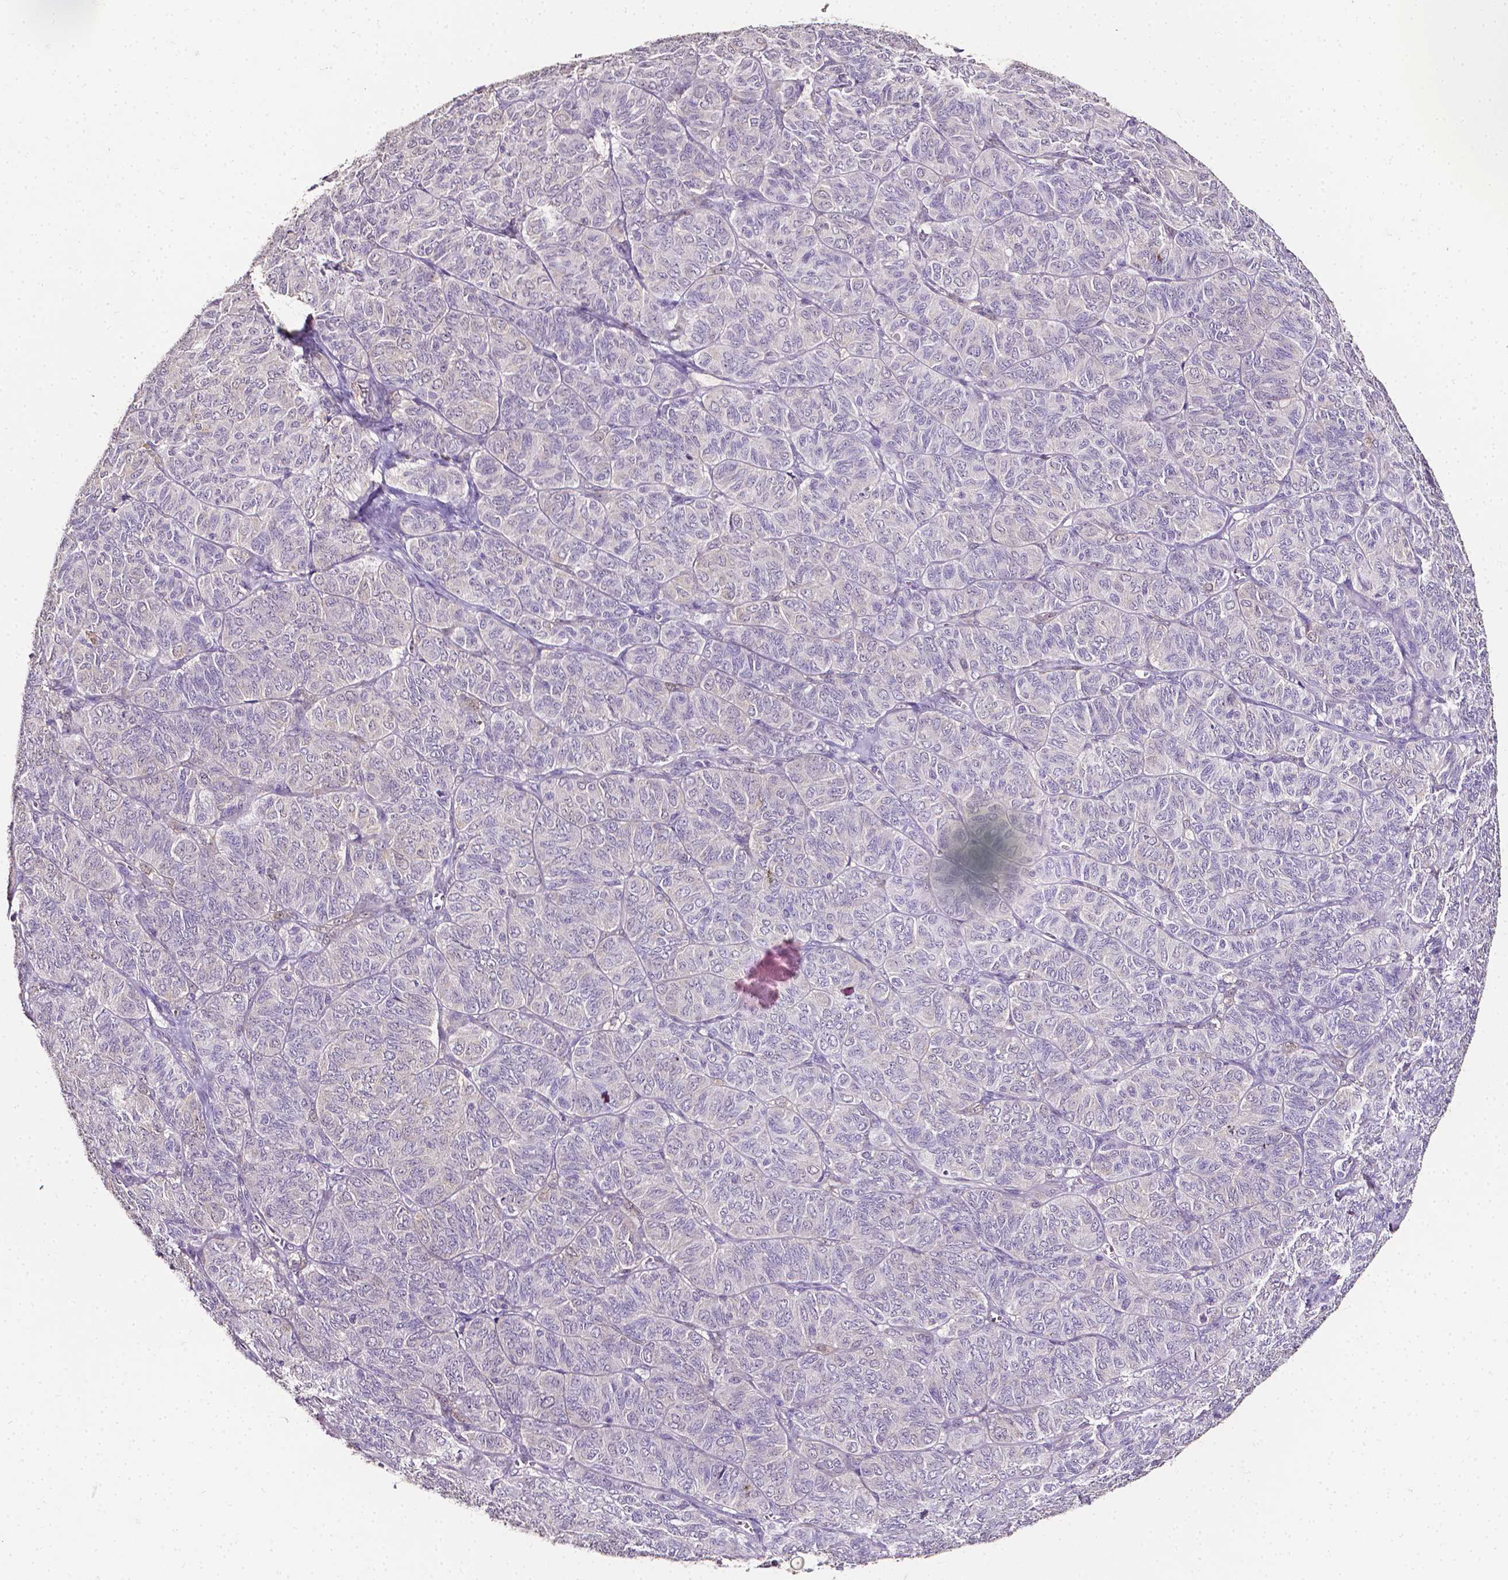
{"staining": {"intensity": "negative", "quantity": "none", "location": "none"}, "tissue": "ovarian cancer", "cell_type": "Tumor cells", "image_type": "cancer", "snomed": [{"axis": "morphology", "description": "Carcinoma, endometroid"}, {"axis": "topography", "description": "Ovary"}], "caption": "Tumor cells are negative for brown protein staining in endometroid carcinoma (ovarian).", "gene": "PSAT1", "patient": {"sex": "female", "age": 80}}